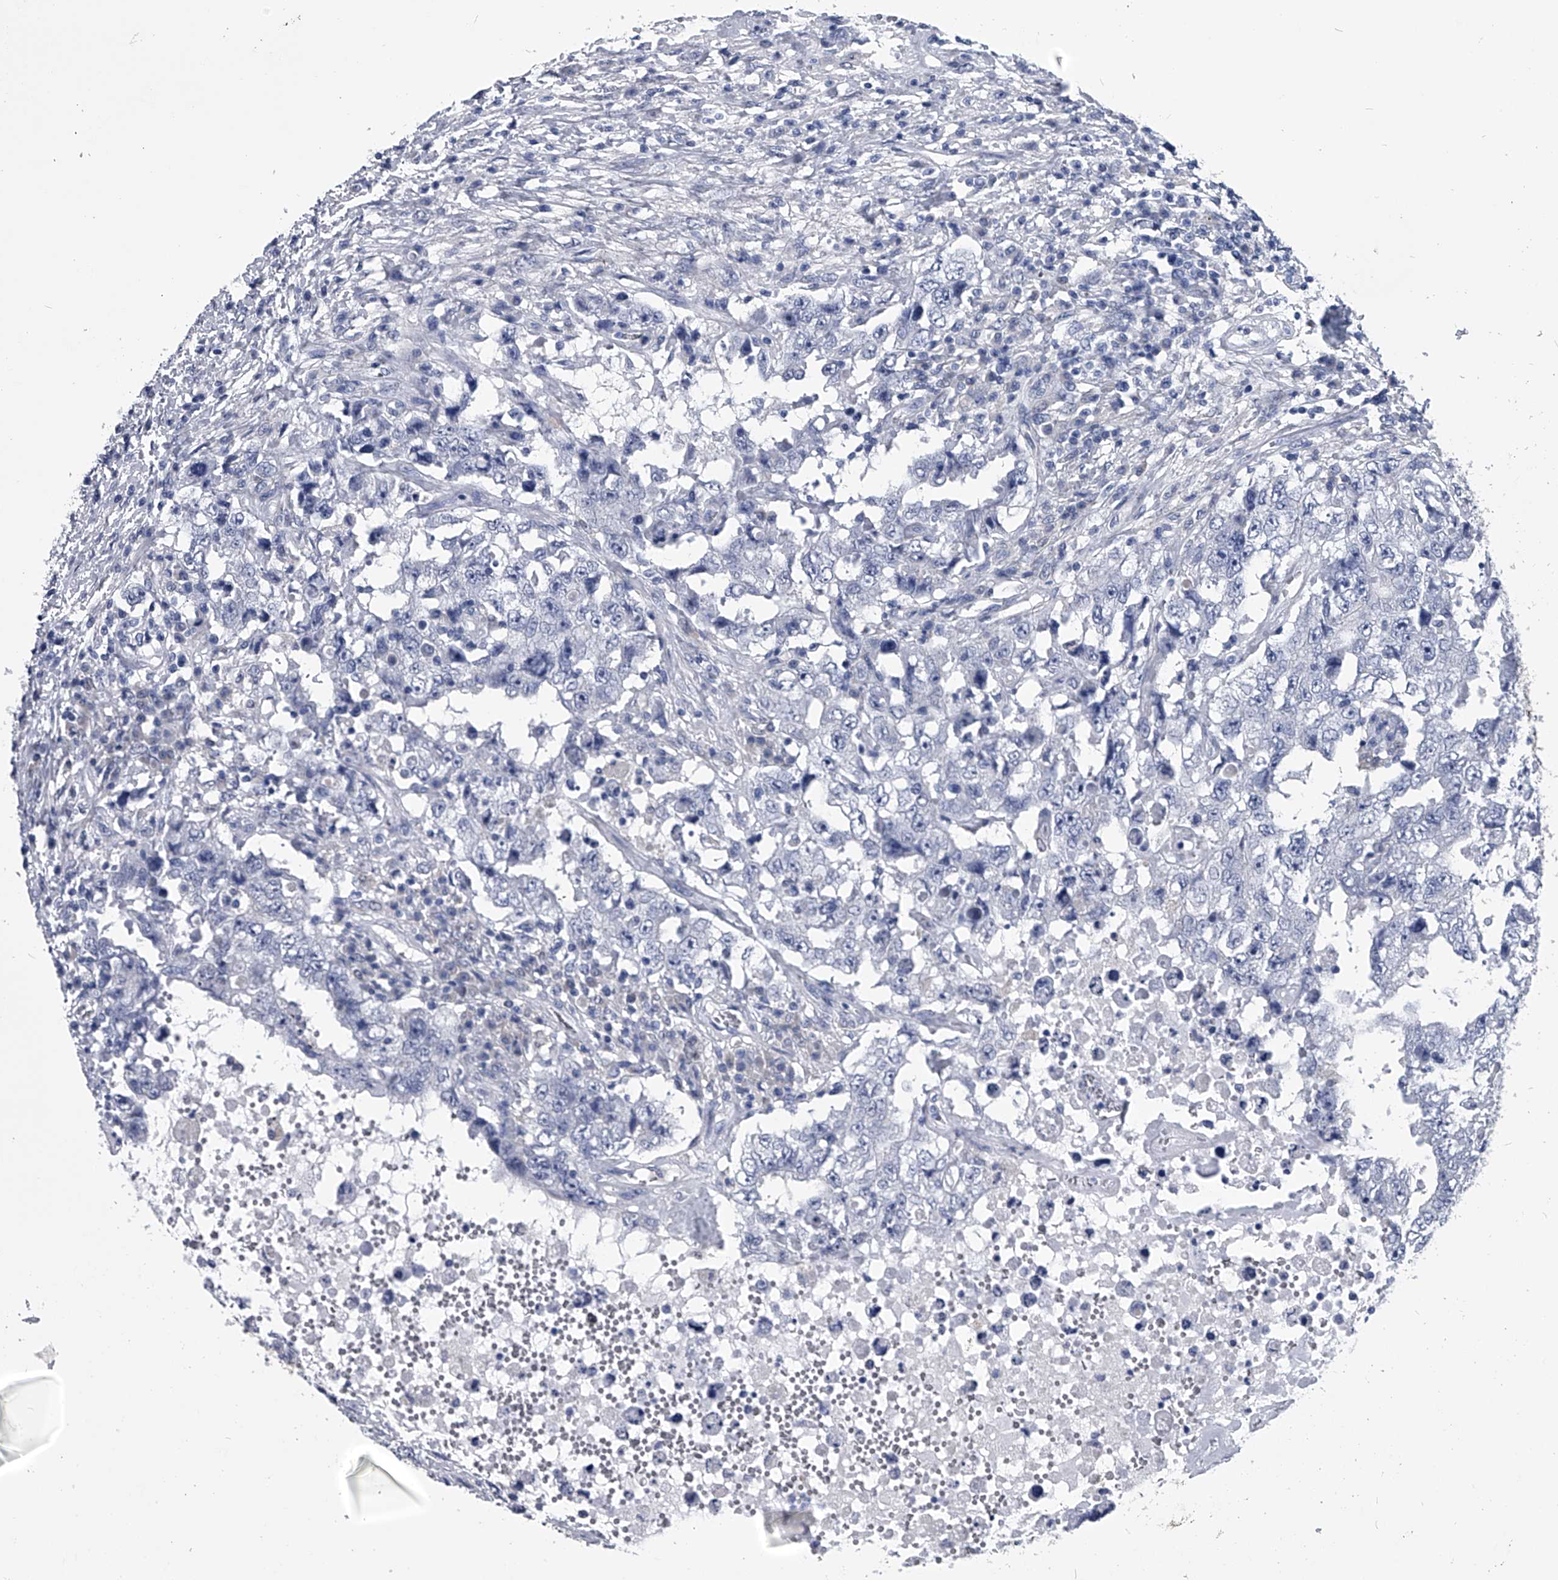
{"staining": {"intensity": "negative", "quantity": "none", "location": "none"}, "tissue": "testis cancer", "cell_type": "Tumor cells", "image_type": "cancer", "snomed": [{"axis": "morphology", "description": "Carcinoma, Embryonal, NOS"}, {"axis": "topography", "description": "Testis"}], "caption": "DAB (3,3'-diaminobenzidine) immunohistochemical staining of testis cancer (embryonal carcinoma) displays no significant expression in tumor cells.", "gene": "PDXK", "patient": {"sex": "male", "age": 26}}